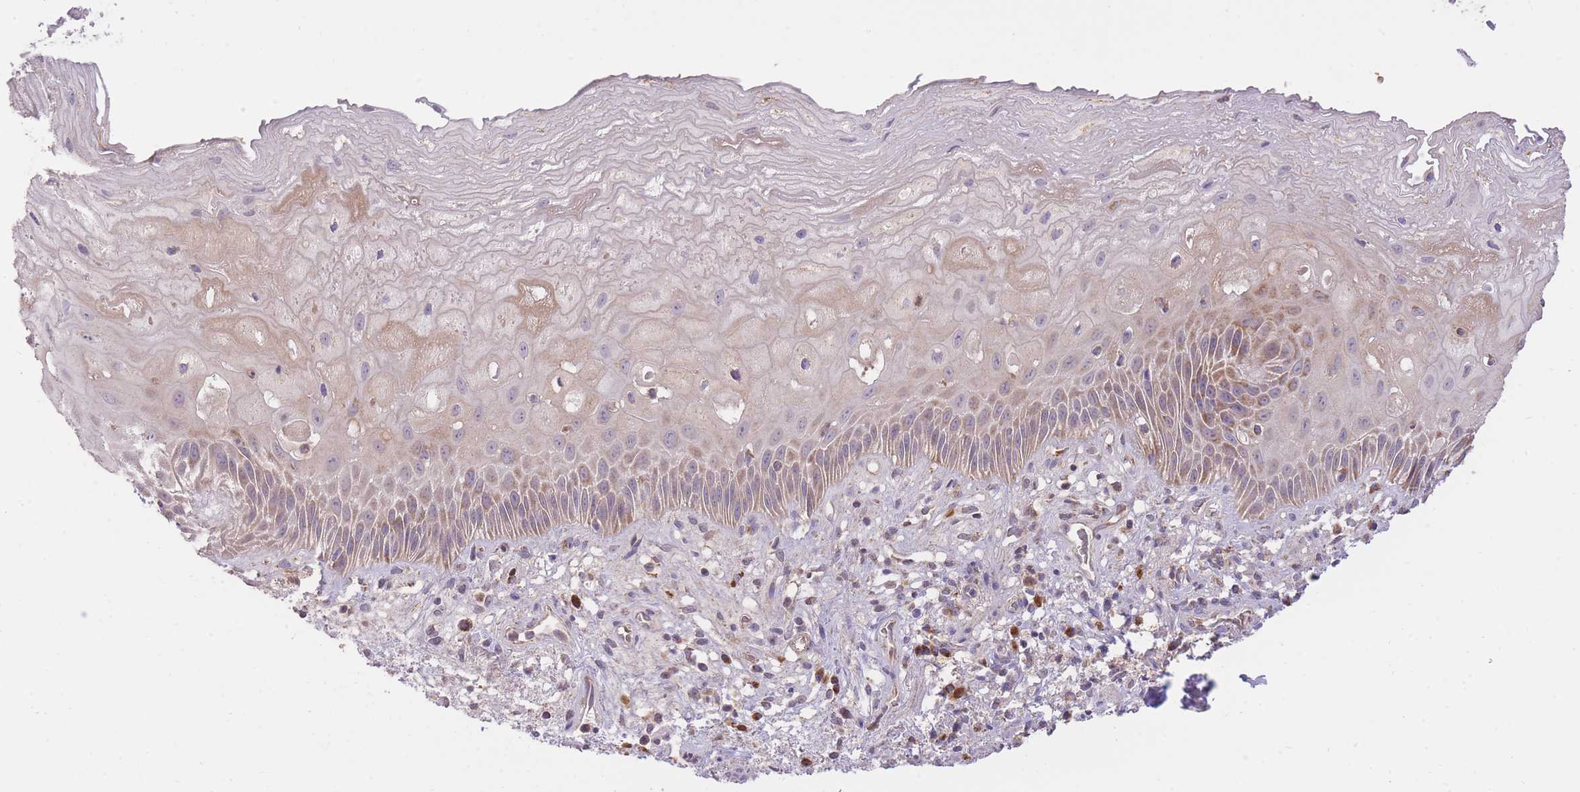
{"staining": {"intensity": "moderate", "quantity": "<25%", "location": "cytoplasmic/membranous"}, "tissue": "esophagus", "cell_type": "Squamous epithelial cells", "image_type": "normal", "snomed": [{"axis": "morphology", "description": "Normal tissue, NOS"}, {"axis": "topography", "description": "Esophagus"}], "caption": "Immunohistochemical staining of unremarkable esophagus exhibits <25% levels of moderate cytoplasmic/membranous protein staining in about <25% of squamous epithelial cells.", "gene": "PREP", "patient": {"sex": "male", "age": 60}}